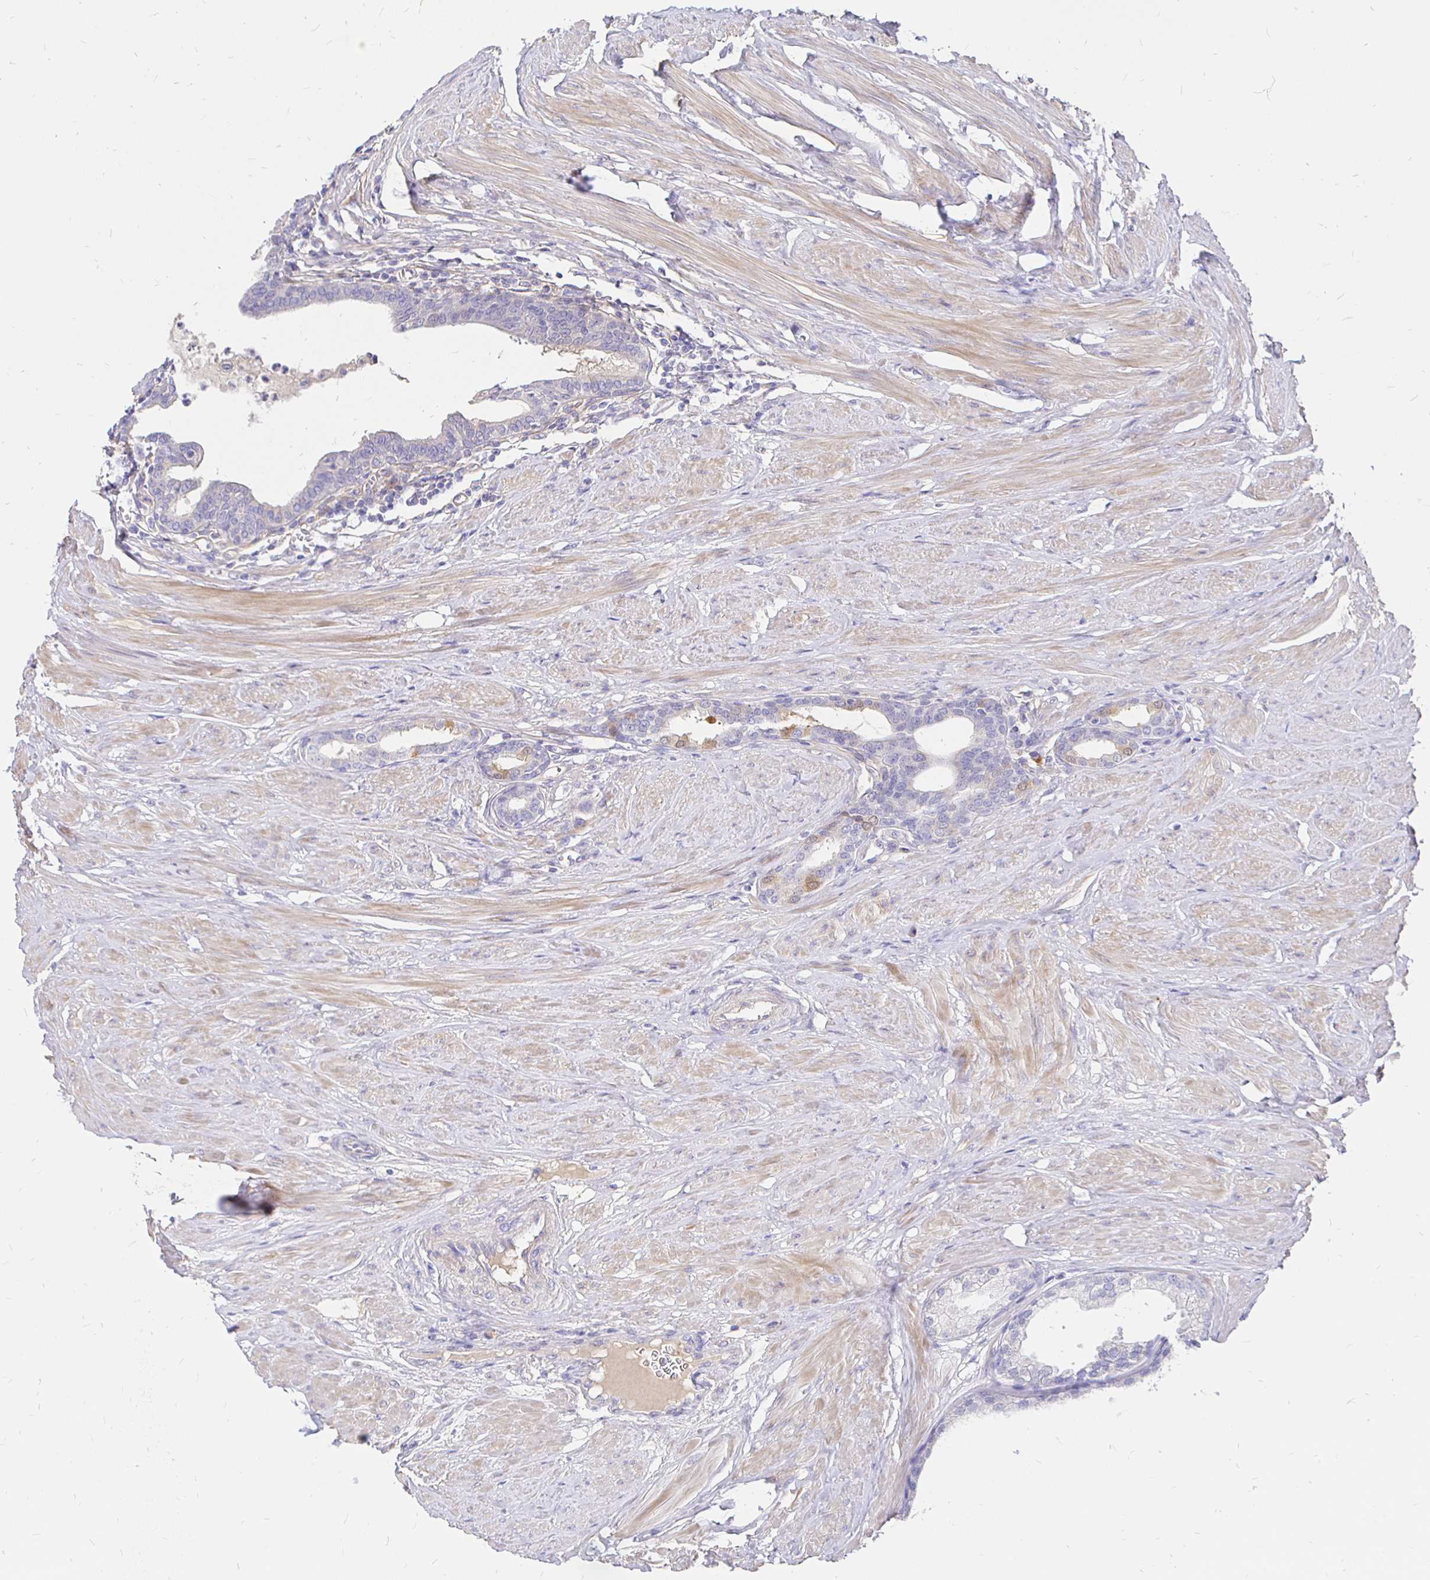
{"staining": {"intensity": "negative", "quantity": "none", "location": "none"}, "tissue": "prostate", "cell_type": "Glandular cells", "image_type": "normal", "snomed": [{"axis": "morphology", "description": "Normal tissue, NOS"}, {"axis": "topography", "description": "Prostate"}, {"axis": "topography", "description": "Peripheral nerve tissue"}], "caption": "This is an immunohistochemistry (IHC) photomicrograph of normal prostate. There is no positivity in glandular cells.", "gene": "PALM2AKAP2", "patient": {"sex": "male", "age": 55}}